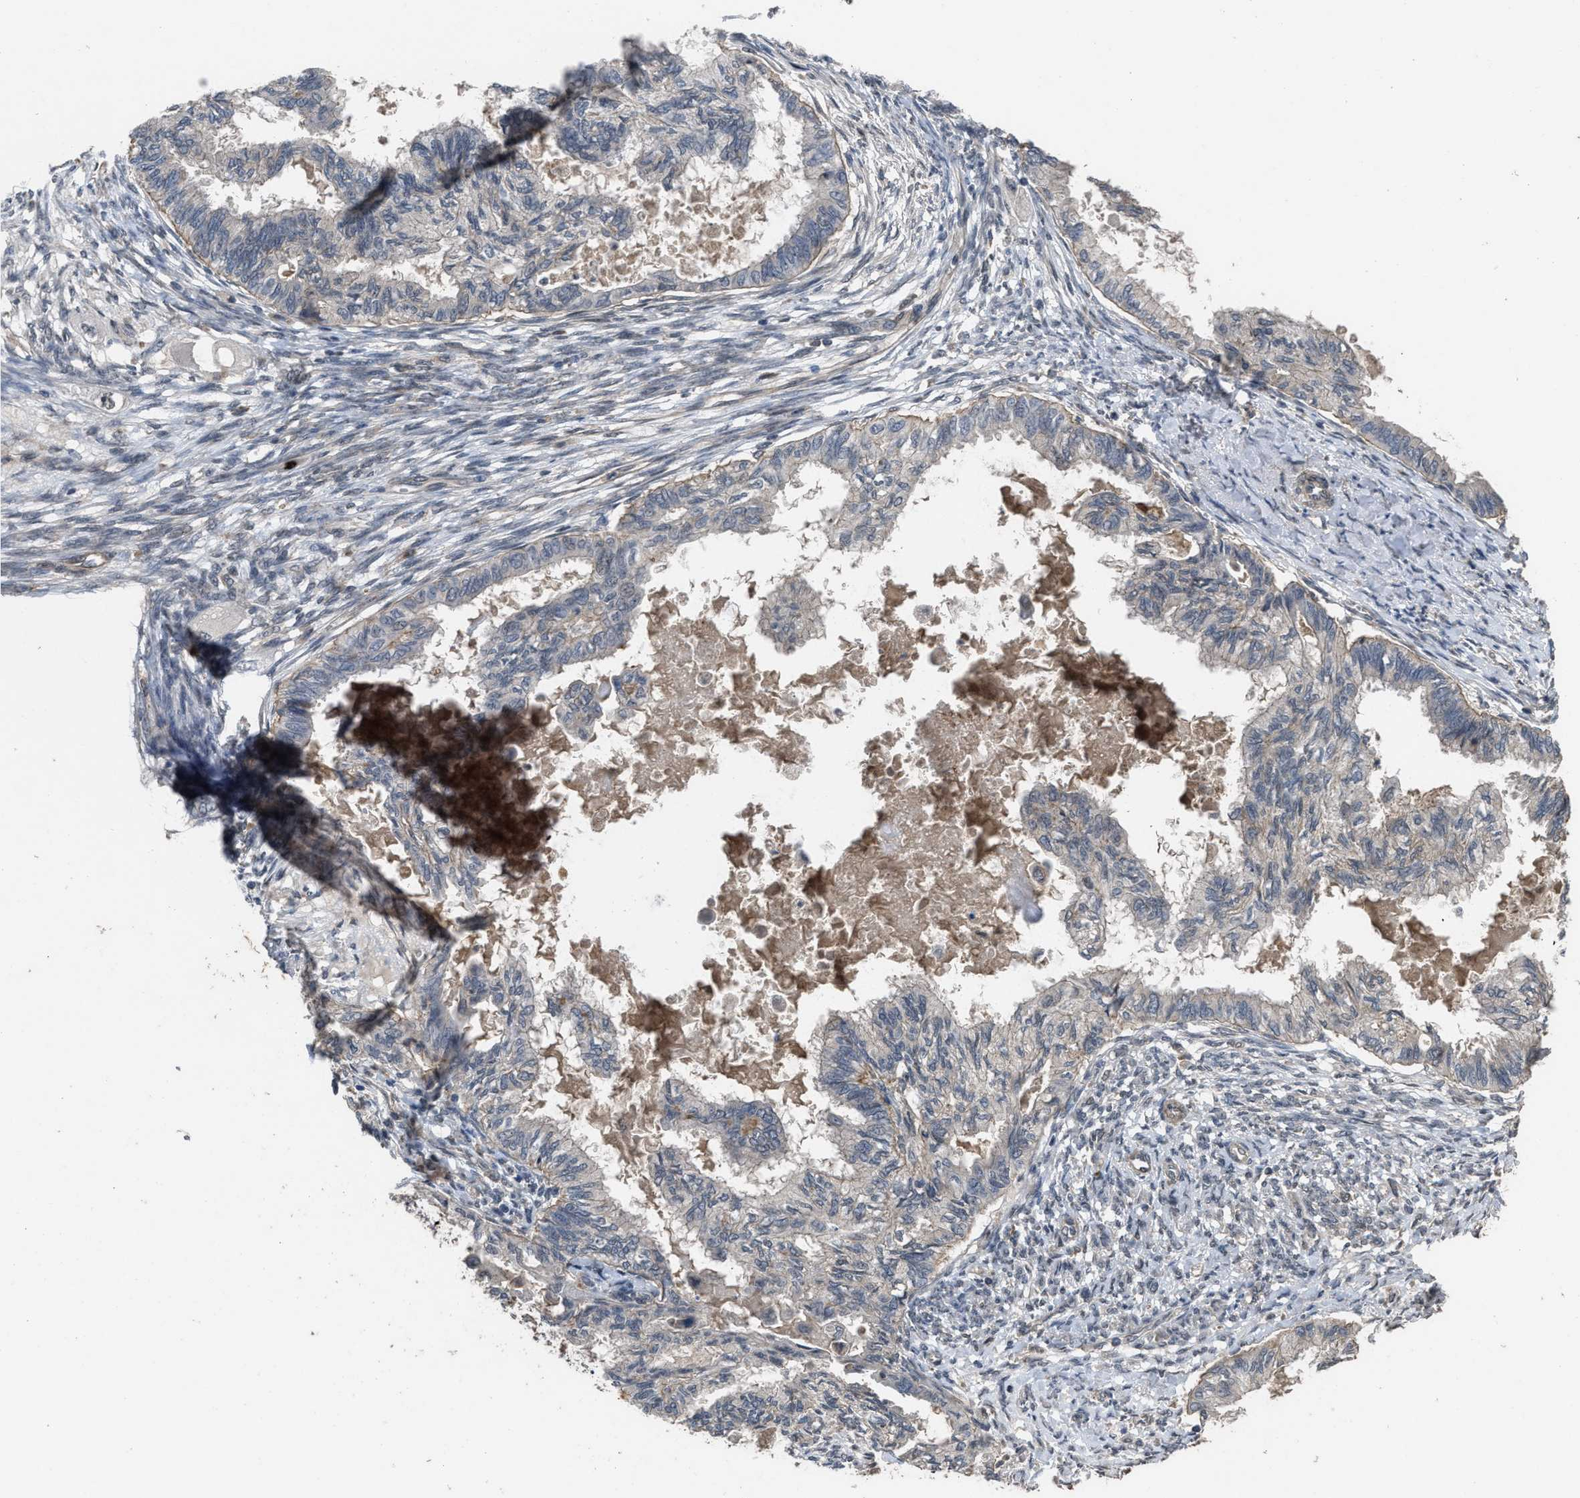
{"staining": {"intensity": "weak", "quantity": "<25%", "location": "cytoplasmic/membranous"}, "tissue": "cervical cancer", "cell_type": "Tumor cells", "image_type": "cancer", "snomed": [{"axis": "morphology", "description": "Normal tissue, NOS"}, {"axis": "morphology", "description": "Adenocarcinoma, NOS"}, {"axis": "topography", "description": "Cervix"}, {"axis": "topography", "description": "Endometrium"}], "caption": "The photomicrograph exhibits no significant staining in tumor cells of cervical cancer. (IHC, brightfield microscopy, high magnification).", "gene": "UTRN", "patient": {"sex": "female", "age": 86}}